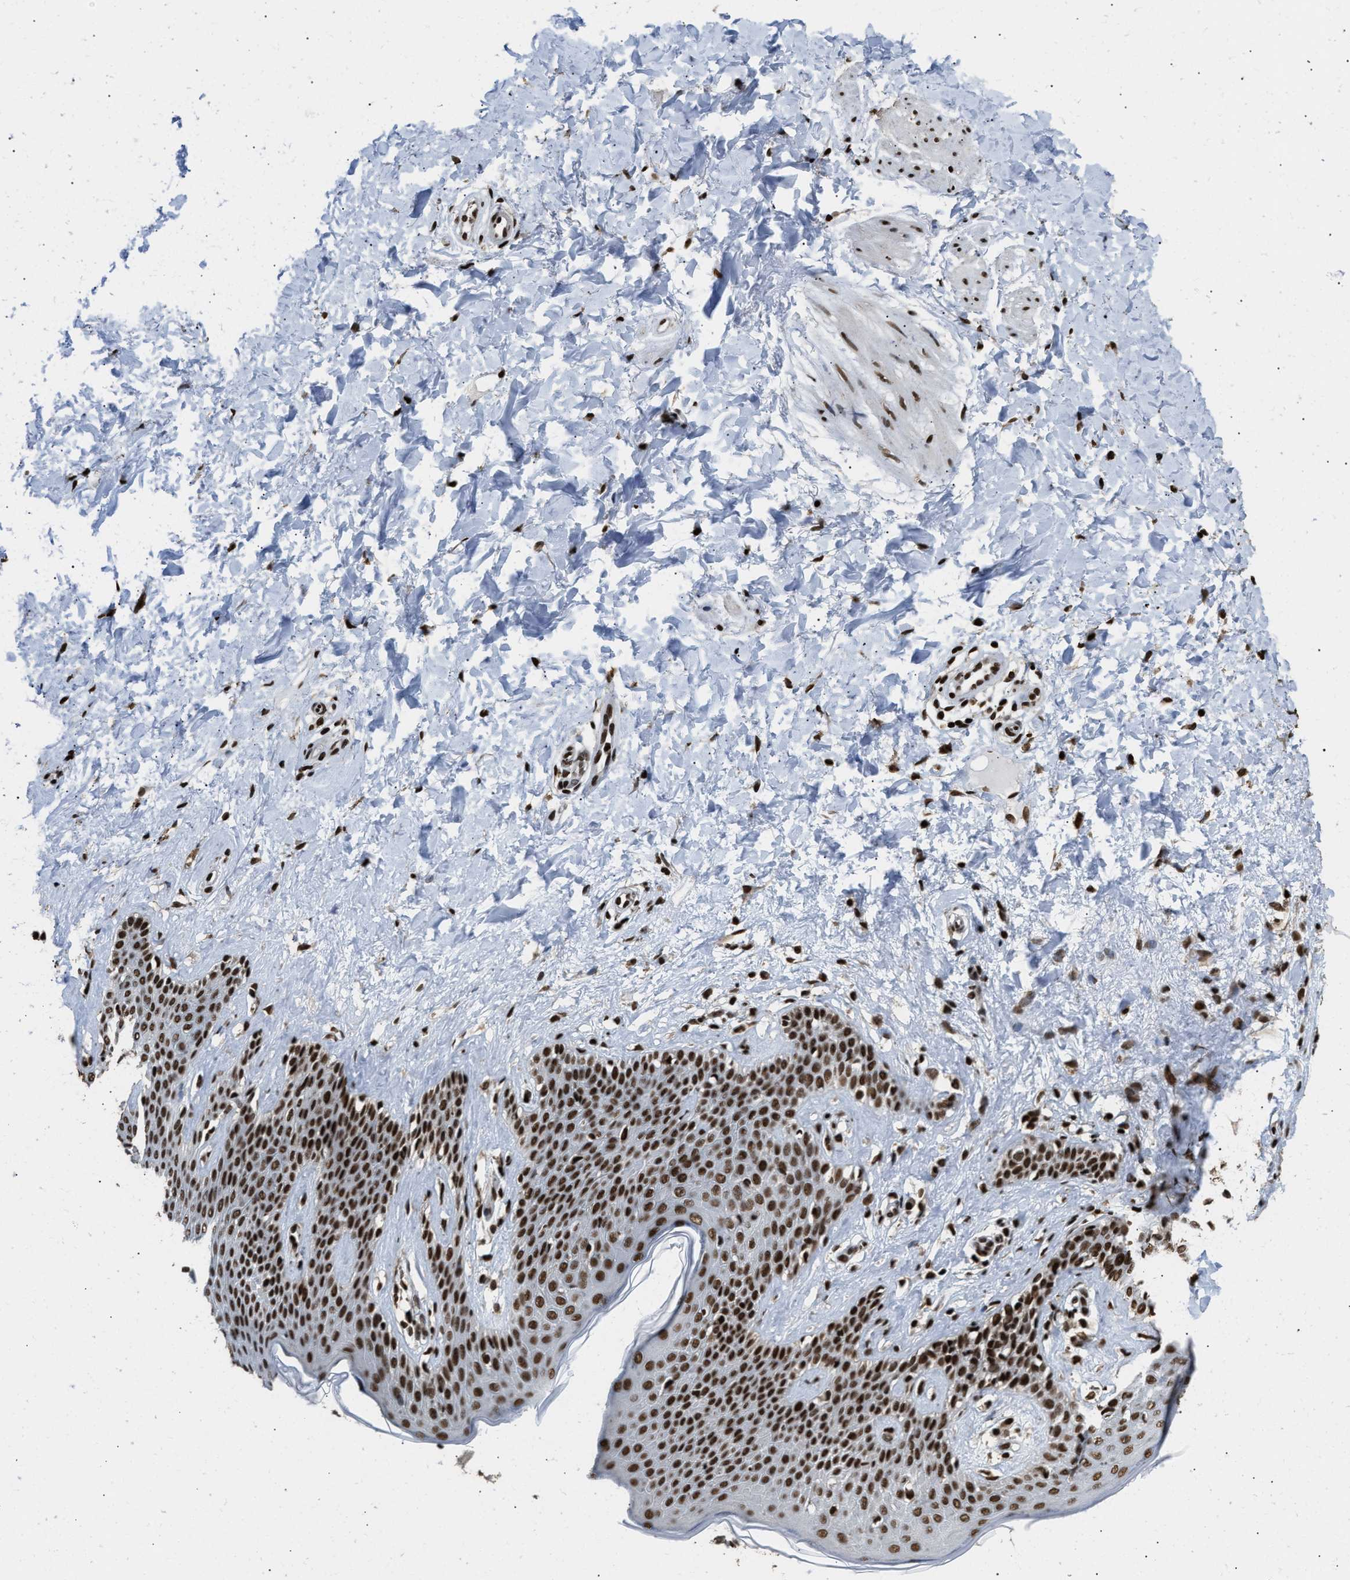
{"staining": {"intensity": "strong", "quantity": ">75%", "location": "nuclear"}, "tissue": "skin cancer", "cell_type": "Tumor cells", "image_type": "cancer", "snomed": [{"axis": "morphology", "description": "Basal cell carcinoma"}, {"axis": "topography", "description": "Skin"}], "caption": "Tumor cells demonstrate high levels of strong nuclear expression in about >75% of cells in human skin cancer. (DAB IHC, brown staining for protein, blue staining for nuclei).", "gene": "RAD21", "patient": {"sex": "male", "age": 60}}